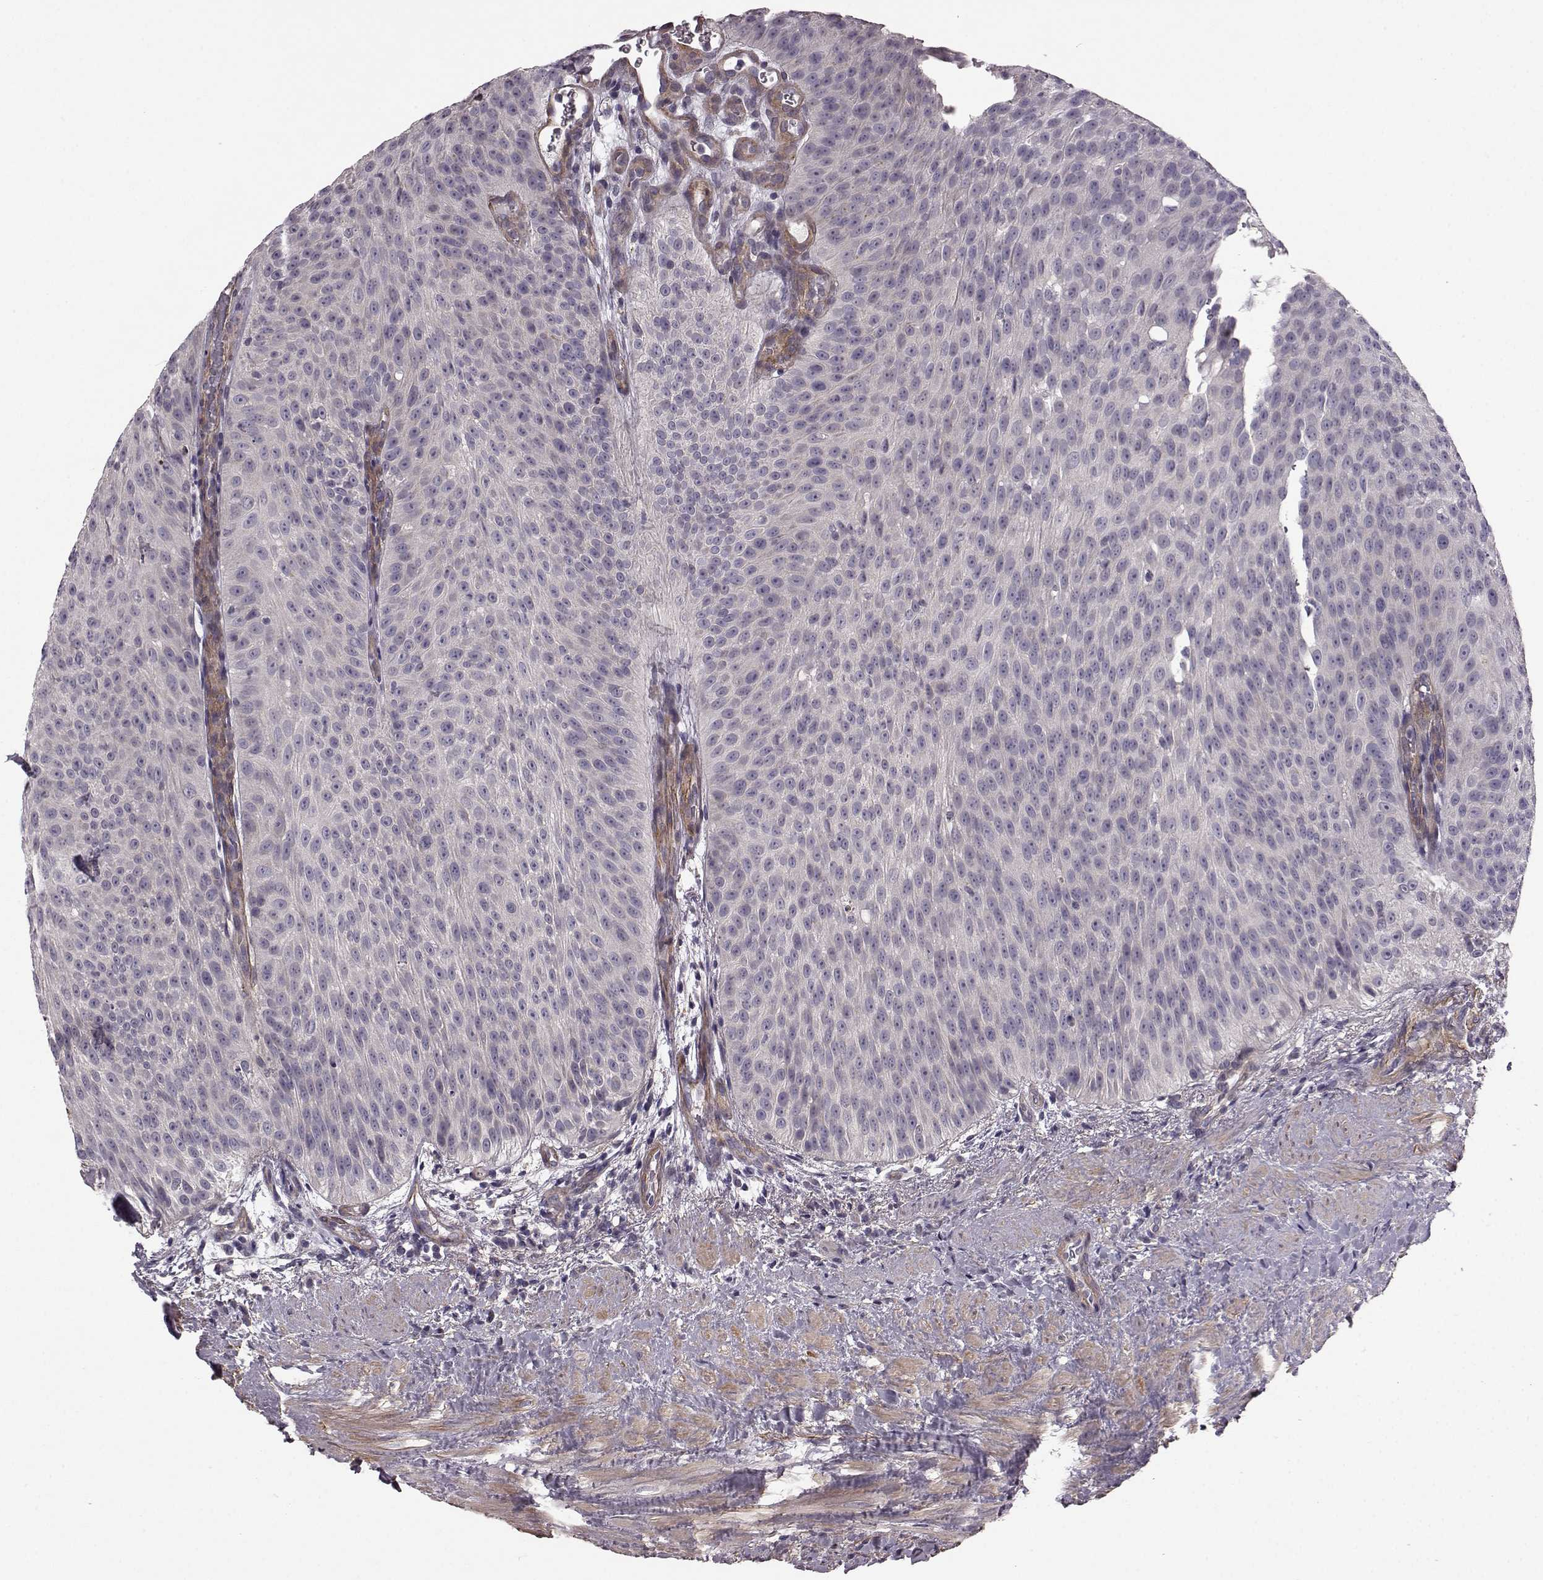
{"staining": {"intensity": "negative", "quantity": "none", "location": "none"}, "tissue": "urothelial cancer", "cell_type": "Tumor cells", "image_type": "cancer", "snomed": [{"axis": "morphology", "description": "Urothelial carcinoma, Low grade"}, {"axis": "topography", "description": "Urinary bladder"}], "caption": "IHC photomicrograph of neoplastic tissue: human urothelial cancer stained with DAB (3,3'-diaminobenzidine) reveals no significant protein expression in tumor cells. Nuclei are stained in blue.", "gene": "GRK1", "patient": {"sex": "male", "age": 78}}